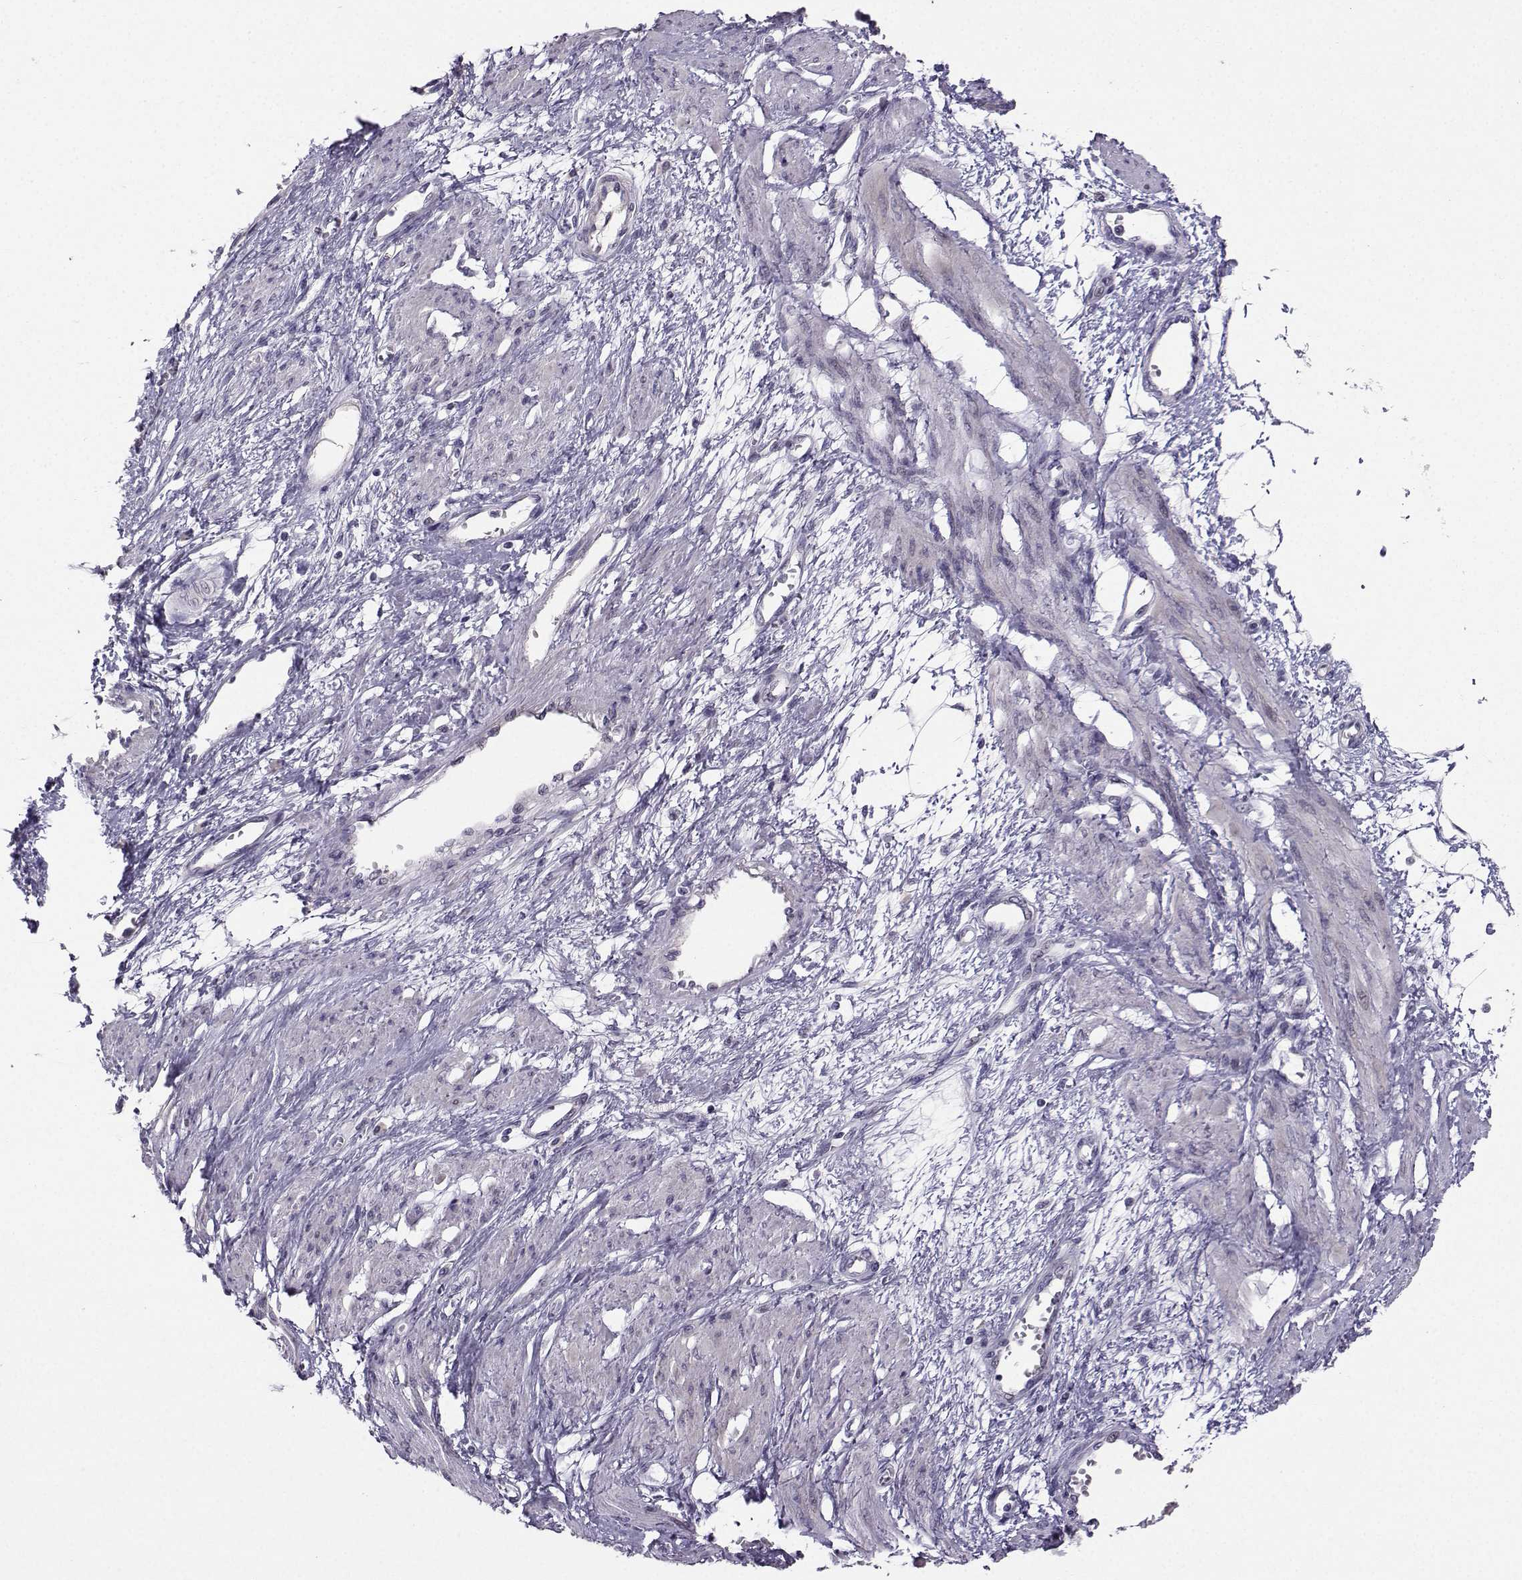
{"staining": {"intensity": "negative", "quantity": "none", "location": "none"}, "tissue": "smooth muscle", "cell_type": "Smooth muscle cells", "image_type": "normal", "snomed": [{"axis": "morphology", "description": "Normal tissue, NOS"}, {"axis": "topography", "description": "Smooth muscle"}, {"axis": "topography", "description": "Uterus"}], "caption": "Immunohistochemistry histopathology image of normal smooth muscle: smooth muscle stained with DAB exhibits no significant protein positivity in smooth muscle cells.", "gene": "CARTPT", "patient": {"sex": "female", "age": 39}}